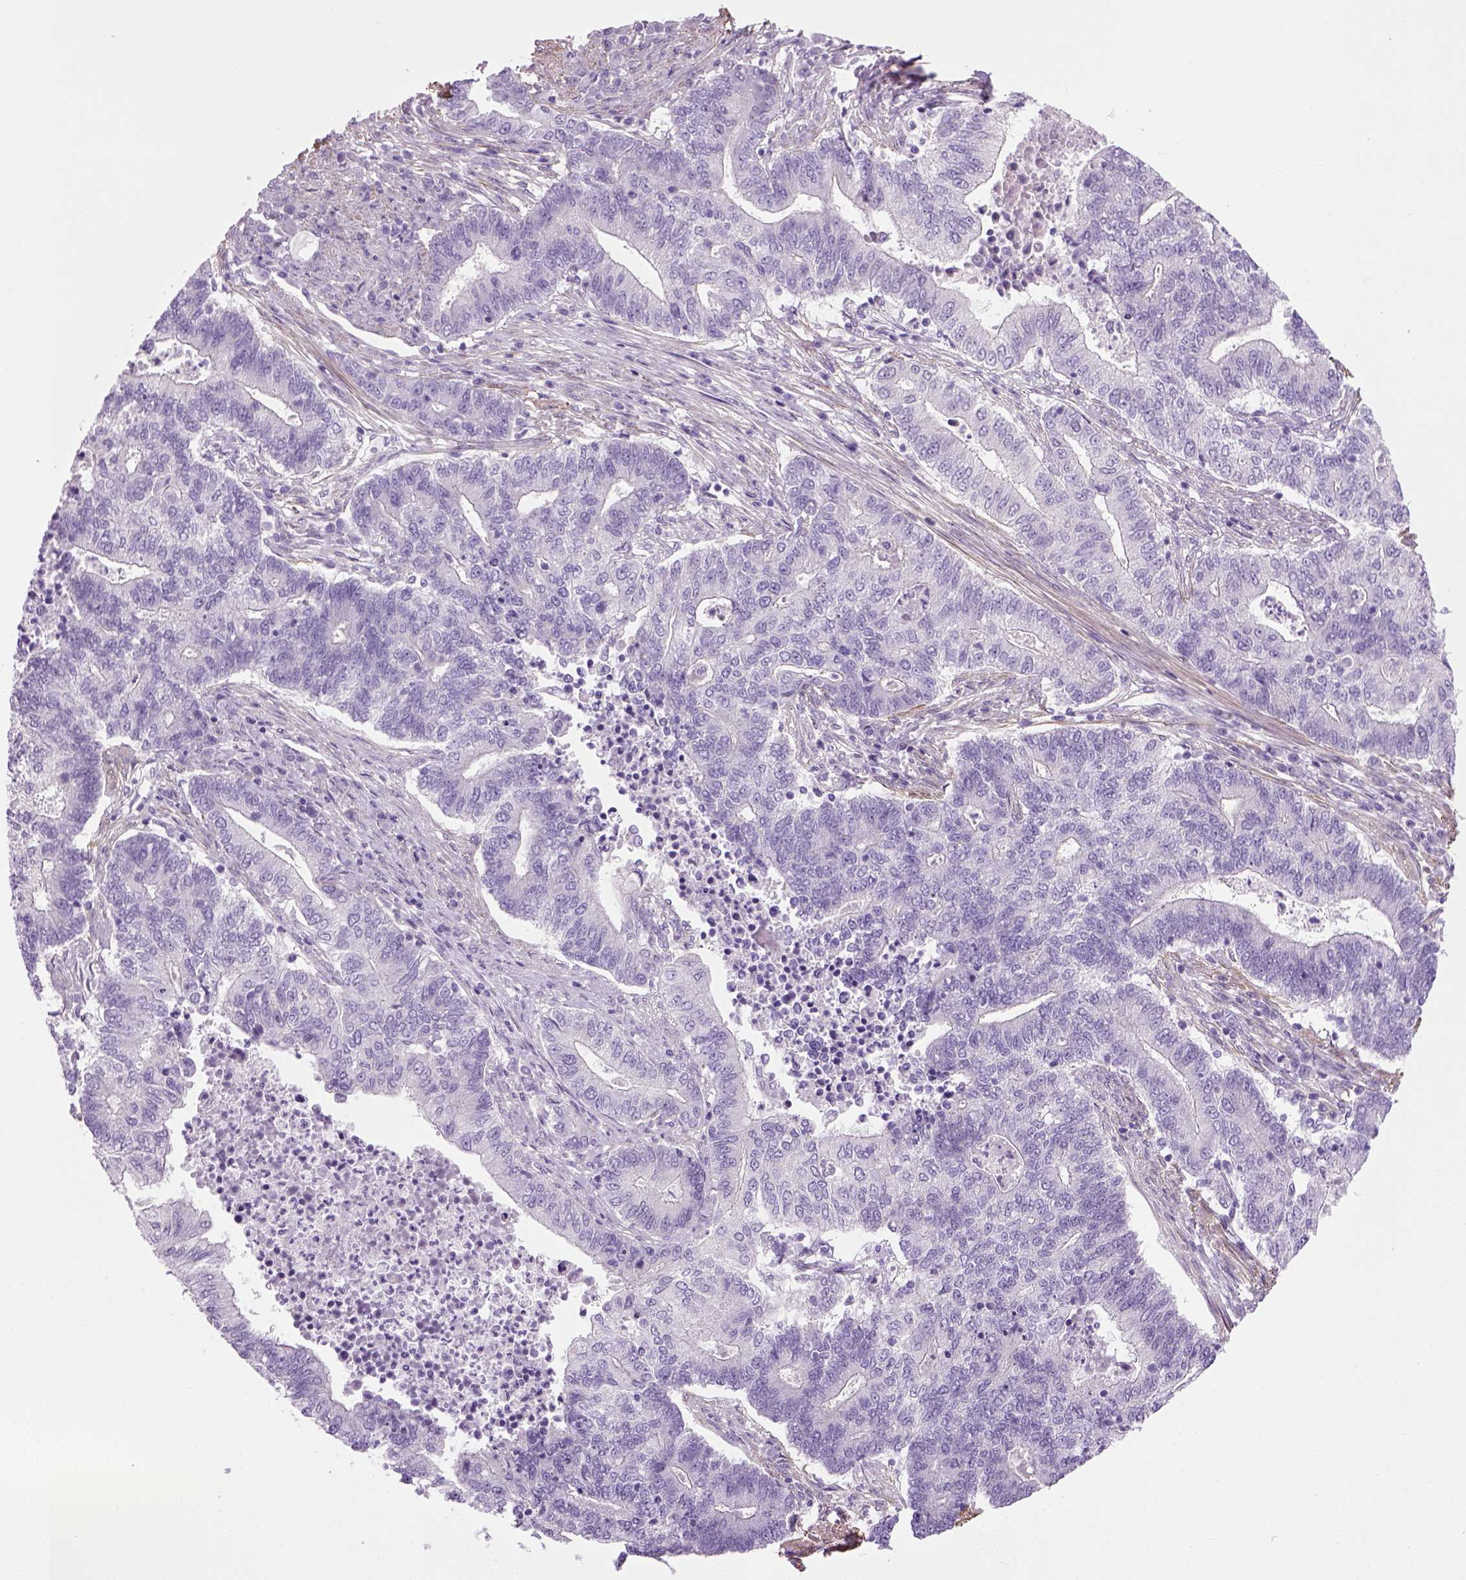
{"staining": {"intensity": "negative", "quantity": "none", "location": "none"}, "tissue": "endometrial cancer", "cell_type": "Tumor cells", "image_type": "cancer", "snomed": [{"axis": "morphology", "description": "Adenocarcinoma, NOS"}, {"axis": "topography", "description": "Uterus"}, {"axis": "topography", "description": "Endometrium"}], "caption": "This is an immunohistochemistry image of human endometrial cancer (adenocarcinoma). There is no expression in tumor cells.", "gene": "FAM161A", "patient": {"sex": "female", "age": 54}}